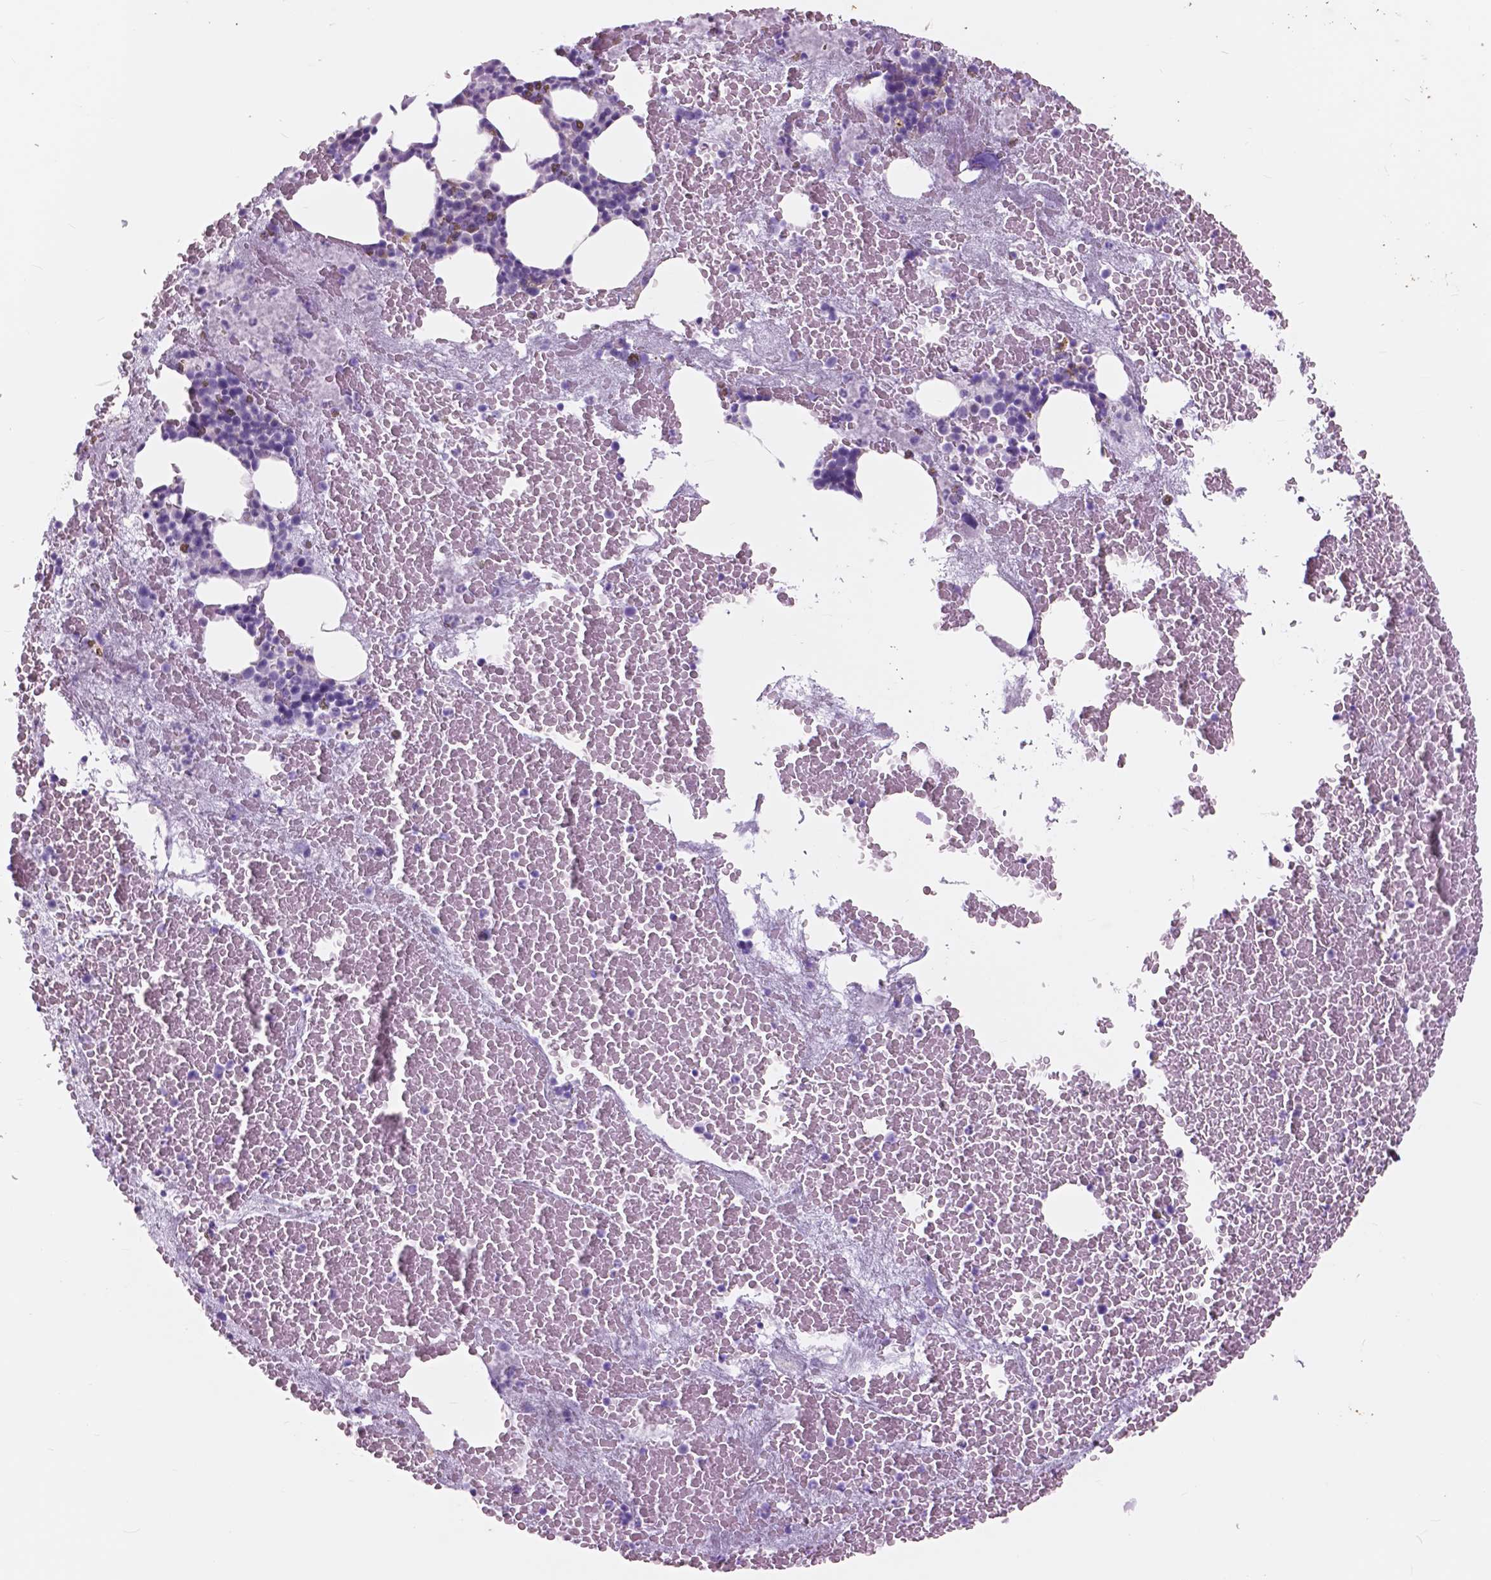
{"staining": {"intensity": "negative", "quantity": "none", "location": "none"}, "tissue": "bone marrow", "cell_type": "Hematopoietic cells", "image_type": "normal", "snomed": [{"axis": "morphology", "description": "Normal tissue, NOS"}, {"axis": "topography", "description": "Bone marrow"}], "caption": "IHC photomicrograph of benign bone marrow: human bone marrow stained with DAB reveals no significant protein positivity in hematopoietic cells.", "gene": "FXYD2", "patient": {"sex": "male", "age": 81}}